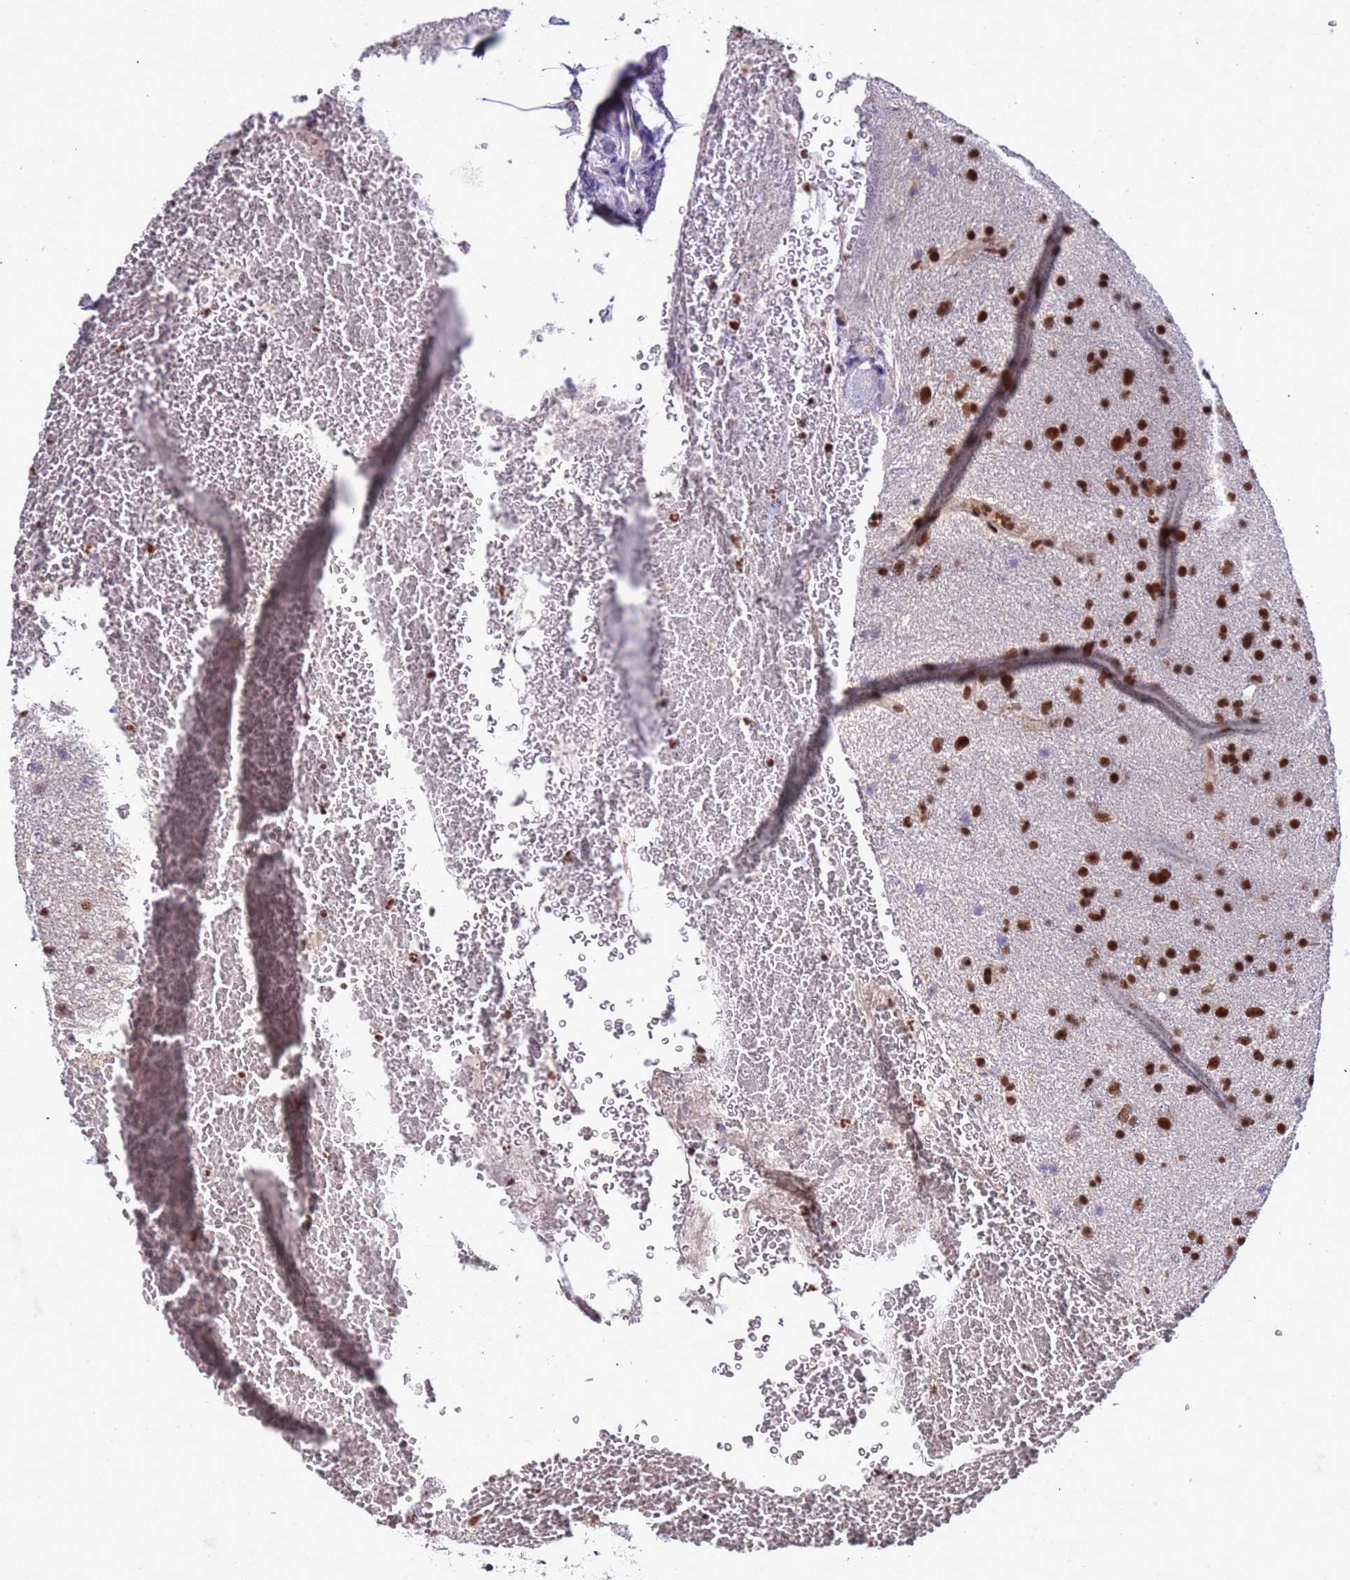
{"staining": {"intensity": "strong", "quantity": ">75%", "location": "nuclear"}, "tissue": "glioma", "cell_type": "Tumor cells", "image_type": "cancer", "snomed": [{"axis": "morphology", "description": "Glioma, malignant, Low grade"}, {"axis": "topography", "description": "Cerebral cortex"}], "caption": "Malignant glioma (low-grade) stained with immunohistochemistry reveals strong nuclear staining in about >75% of tumor cells.", "gene": "SRRT", "patient": {"sex": "female", "age": 39}}